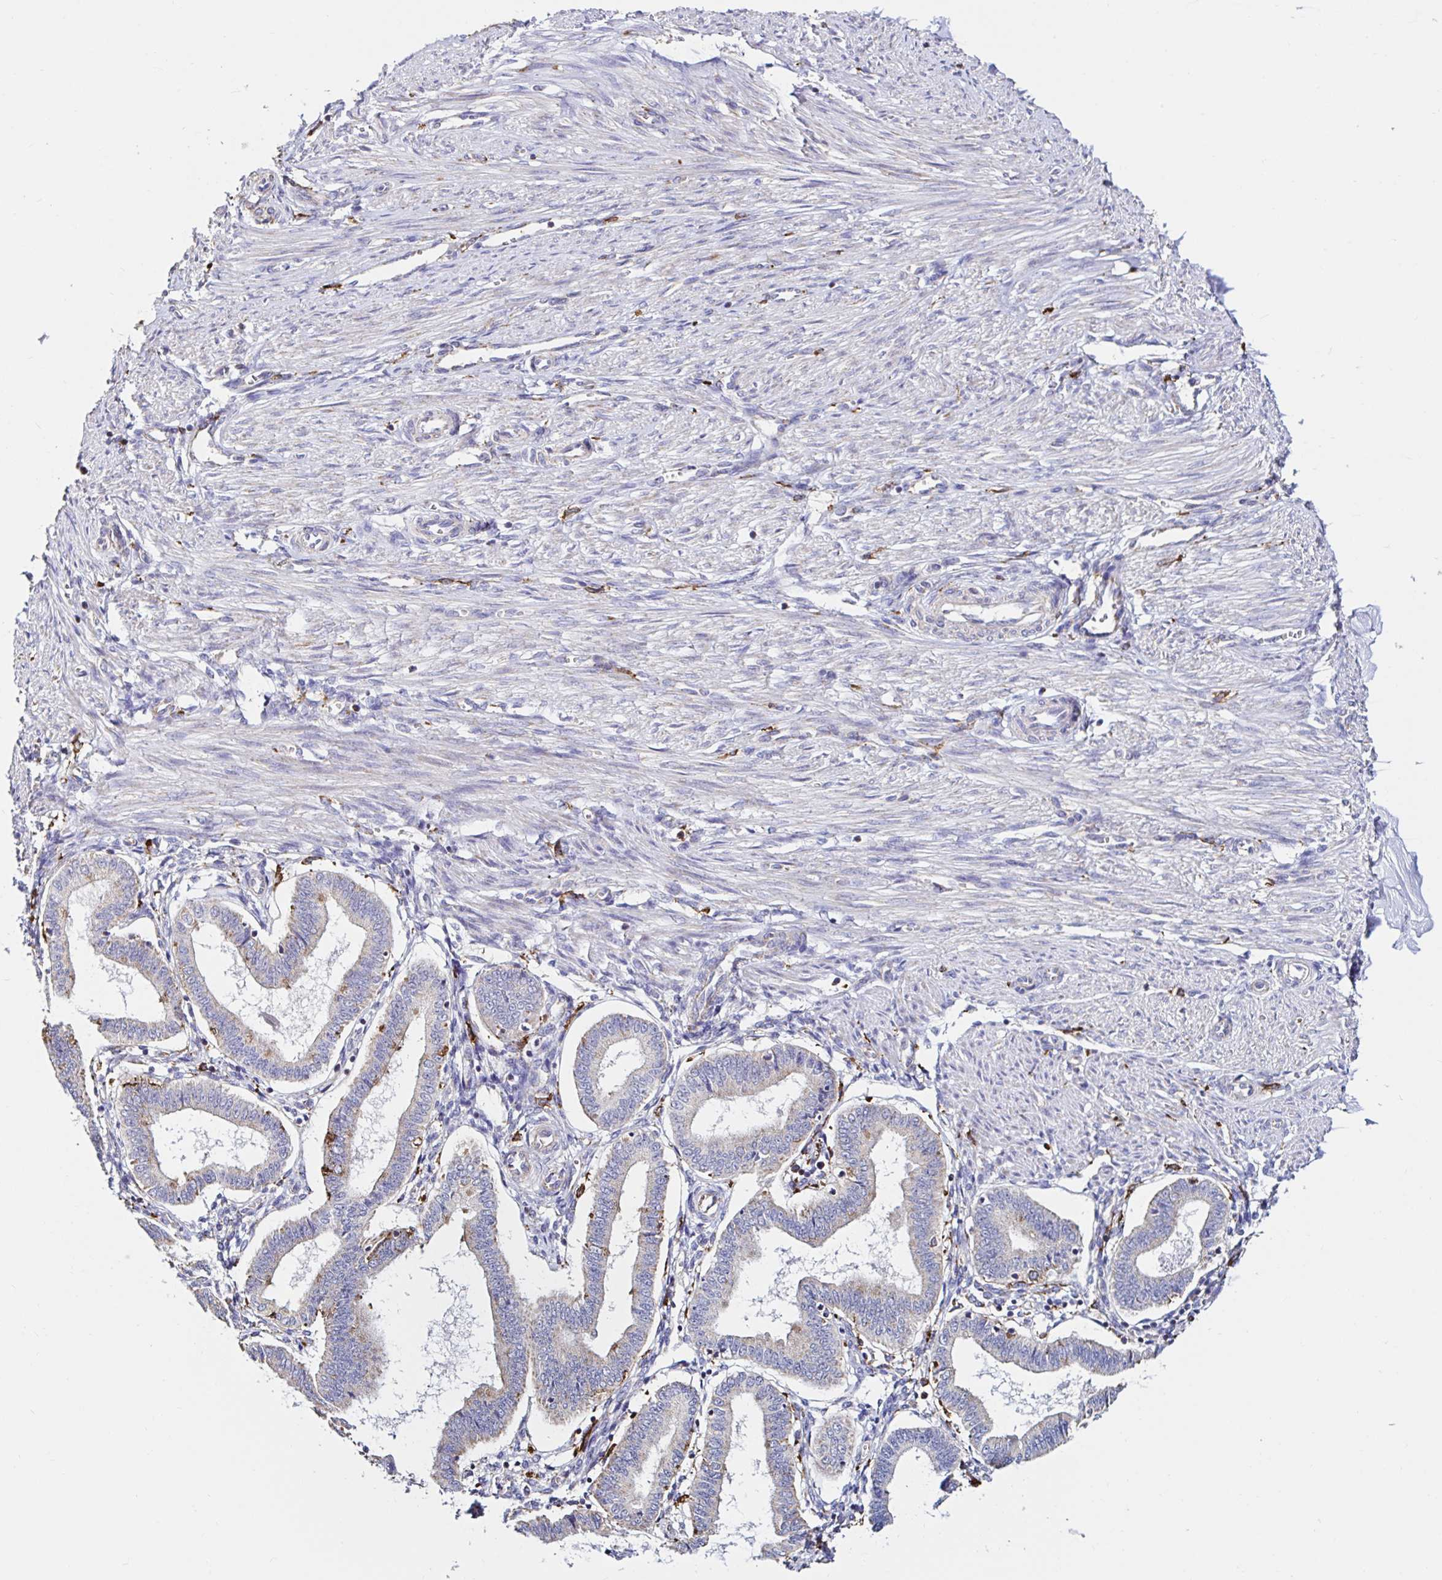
{"staining": {"intensity": "negative", "quantity": "none", "location": "none"}, "tissue": "endometrium", "cell_type": "Cells in endometrial stroma", "image_type": "normal", "snomed": [{"axis": "morphology", "description": "Normal tissue, NOS"}, {"axis": "topography", "description": "Endometrium"}], "caption": "The image exhibits no significant expression in cells in endometrial stroma of endometrium. (Brightfield microscopy of DAB (3,3'-diaminobenzidine) immunohistochemistry at high magnification).", "gene": "MSR1", "patient": {"sex": "female", "age": 24}}